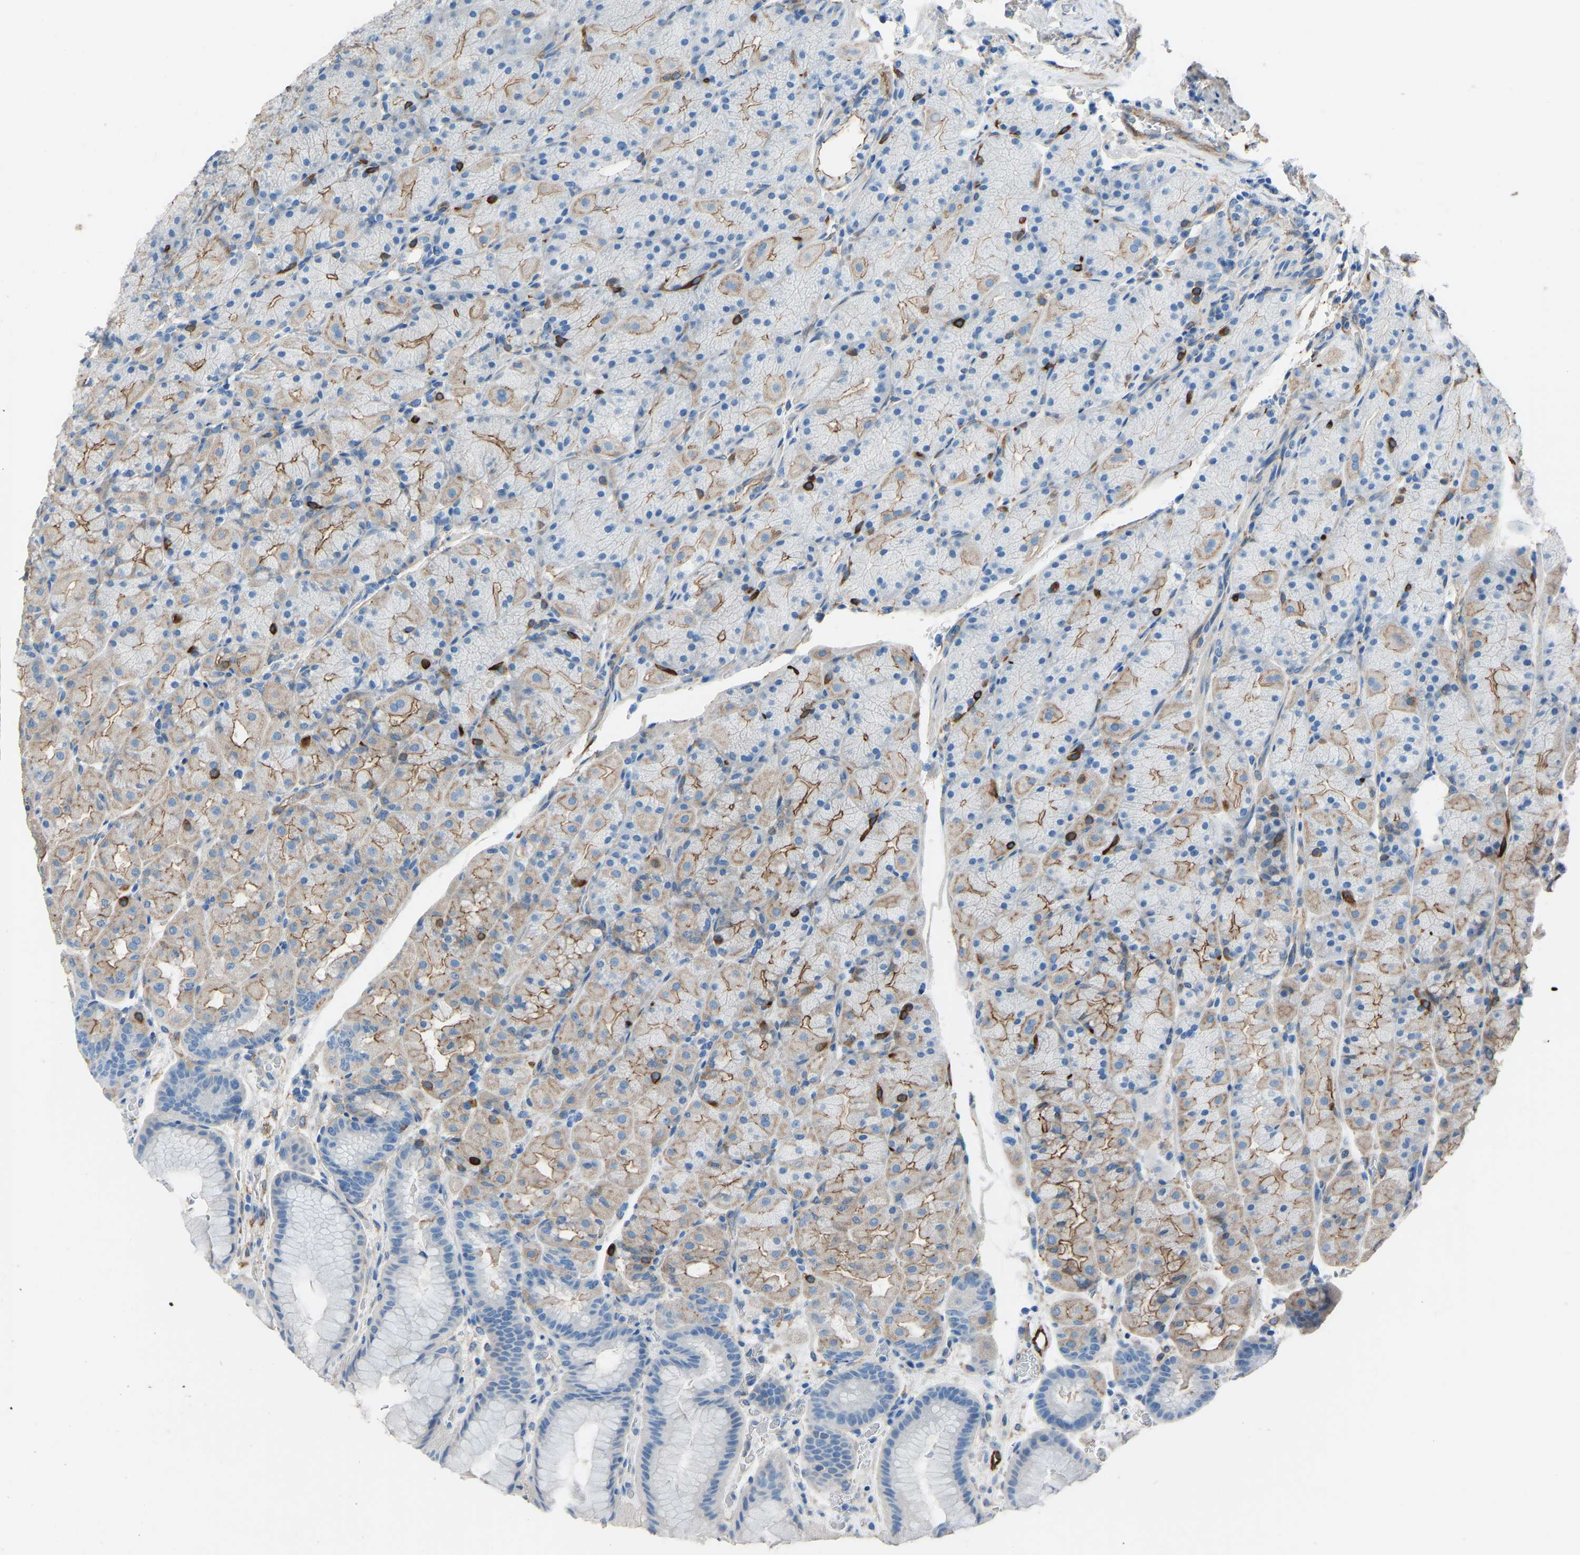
{"staining": {"intensity": "moderate", "quantity": "<25%", "location": "cytoplasmic/membranous"}, "tissue": "stomach", "cell_type": "Glandular cells", "image_type": "normal", "snomed": [{"axis": "morphology", "description": "Normal tissue, NOS"}, {"axis": "morphology", "description": "Carcinoid, malignant, NOS"}, {"axis": "topography", "description": "Stomach, upper"}], "caption": "Human stomach stained for a protein (brown) reveals moderate cytoplasmic/membranous positive staining in about <25% of glandular cells.", "gene": "MYH10", "patient": {"sex": "male", "age": 39}}